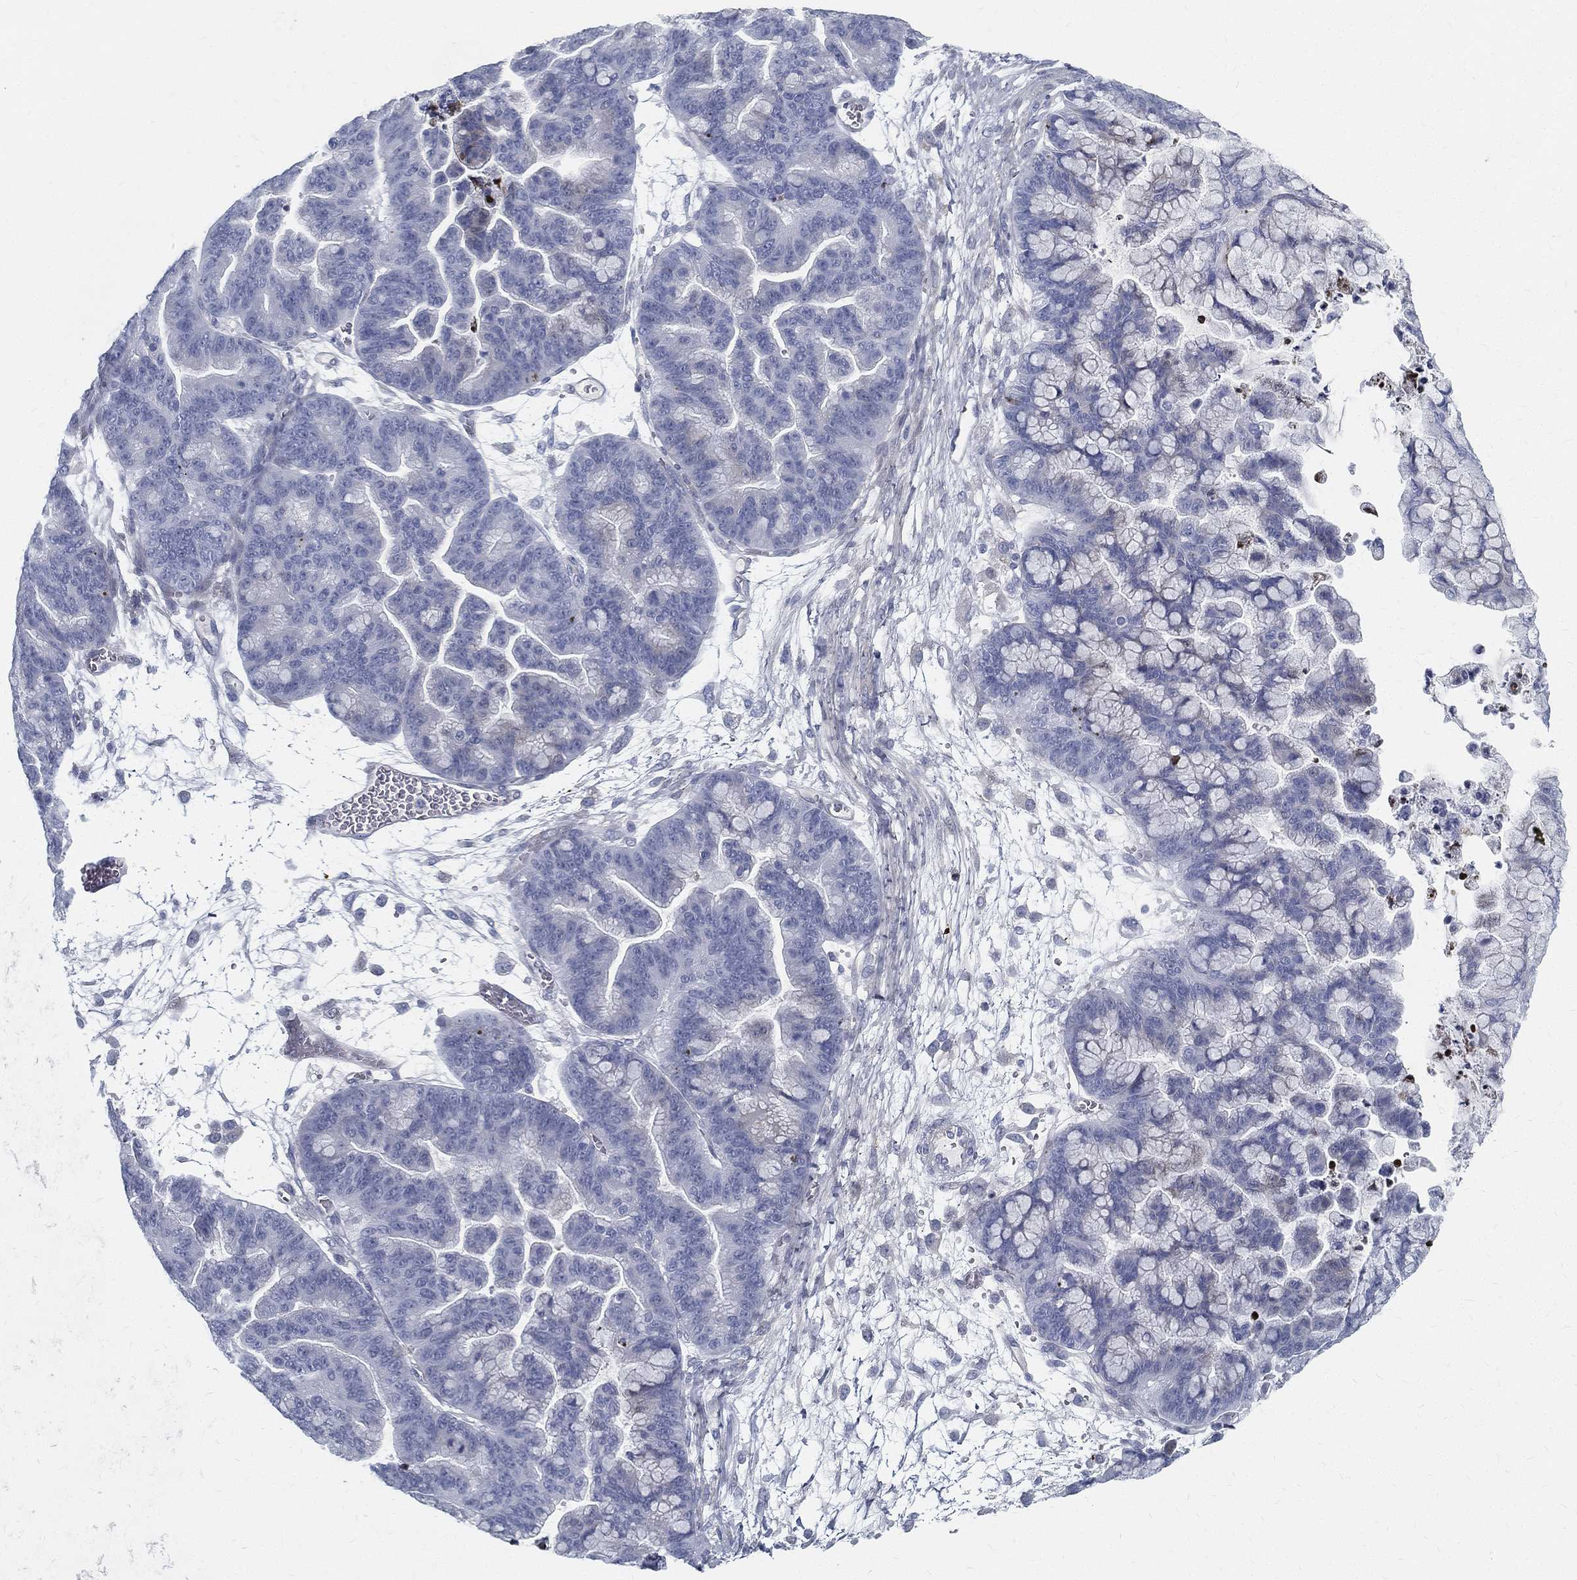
{"staining": {"intensity": "negative", "quantity": "none", "location": "none"}, "tissue": "ovarian cancer", "cell_type": "Tumor cells", "image_type": "cancer", "snomed": [{"axis": "morphology", "description": "Cystadenocarcinoma, mucinous, NOS"}, {"axis": "topography", "description": "Ovary"}], "caption": "Tumor cells are negative for brown protein staining in ovarian cancer (mucinous cystadenocarcinoma).", "gene": "SPPL2C", "patient": {"sex": "female", "age": 67}}